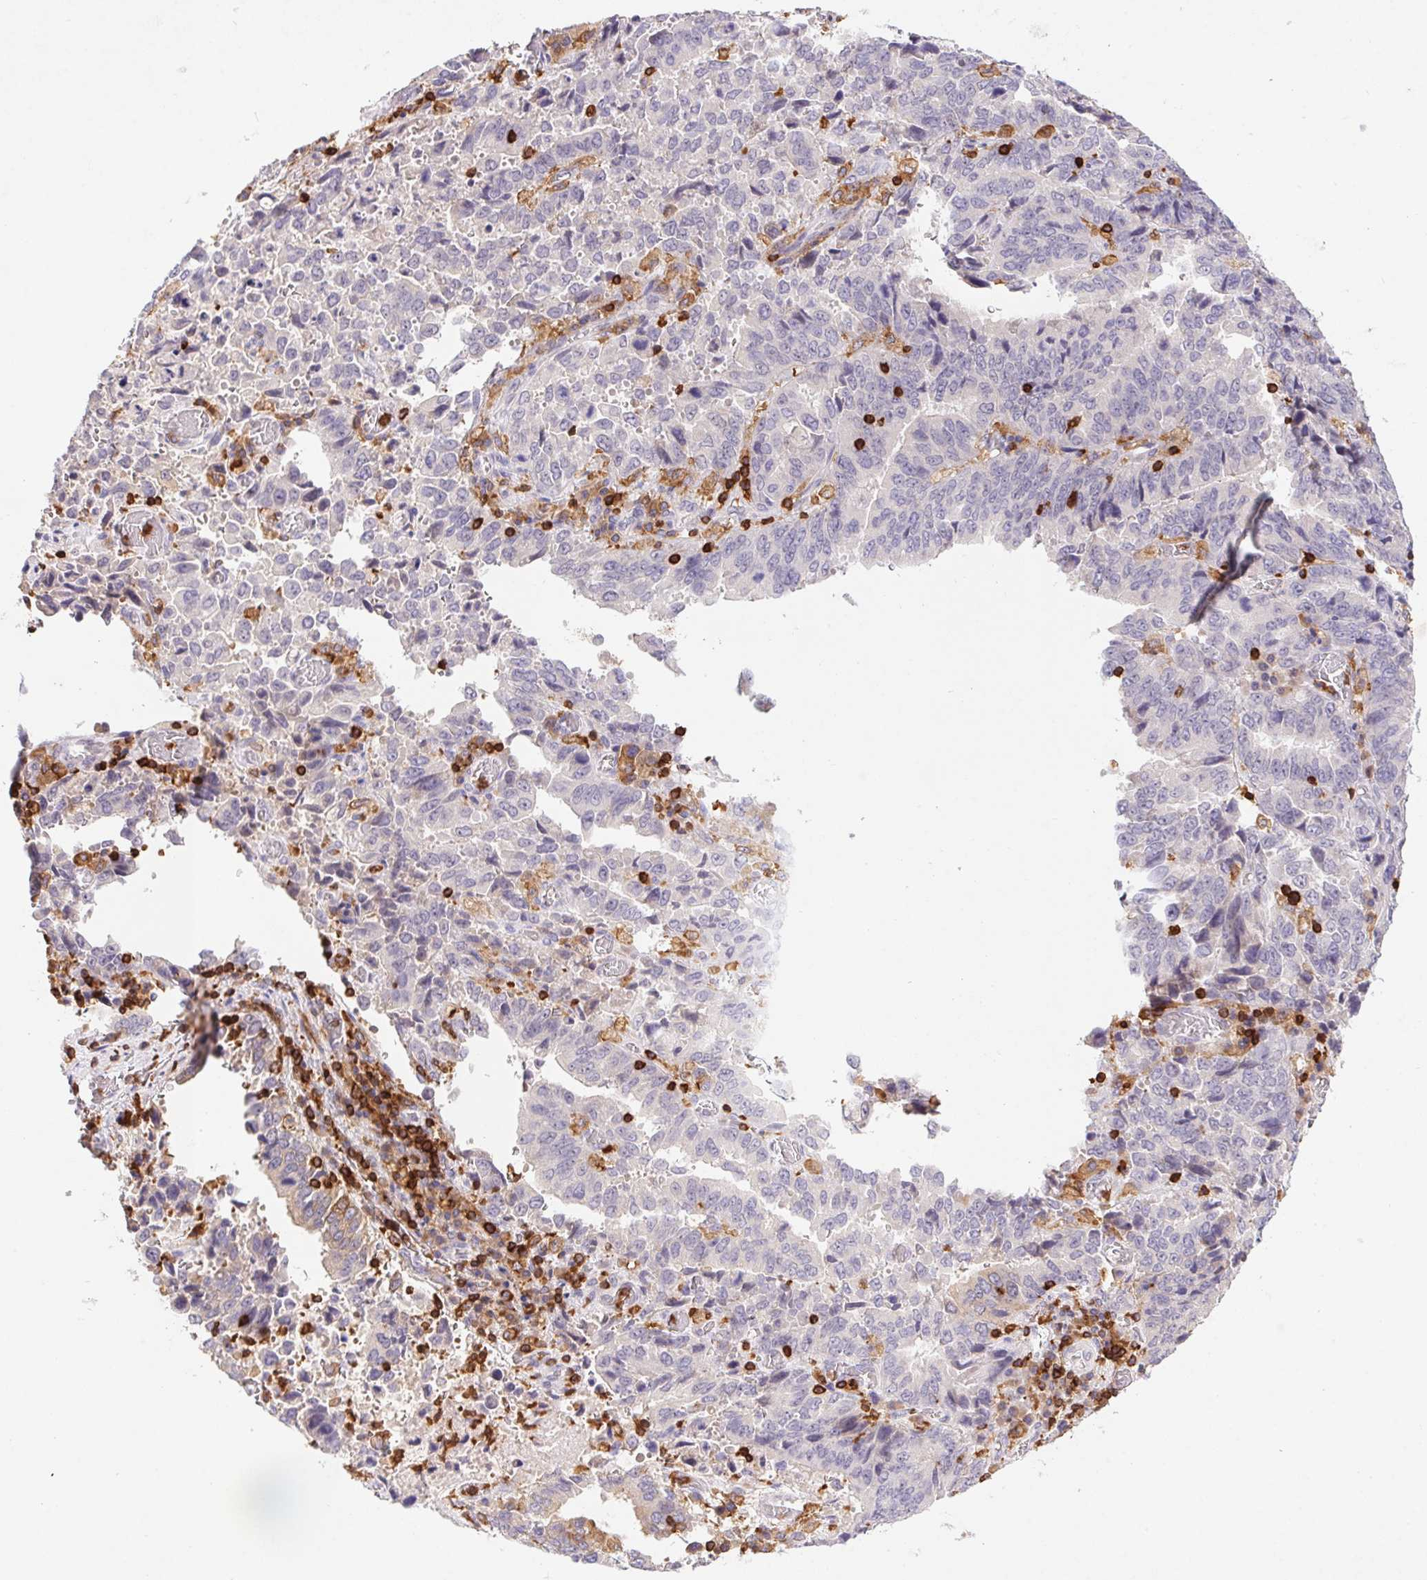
{"staining": {"intensity": "negative", "quantity": "none", "location": "none"}, "tissue": "stomach cancer", "cell_type": "Tumor cells", "image_type": "cancer", "snomed": [{"axis": "morphology", "description": "Adenocarcinoma, NOS"}, {"axis": "topography", "description": "Stomach, upper"}], "caption": "IHC photomicrograph of human adenocarcinoma (stomach) stained for a protein (brown), which shows no staining in tumor cells.", "gene": "APBB1IP", "patient": {"sex": "male", "age": 74}}